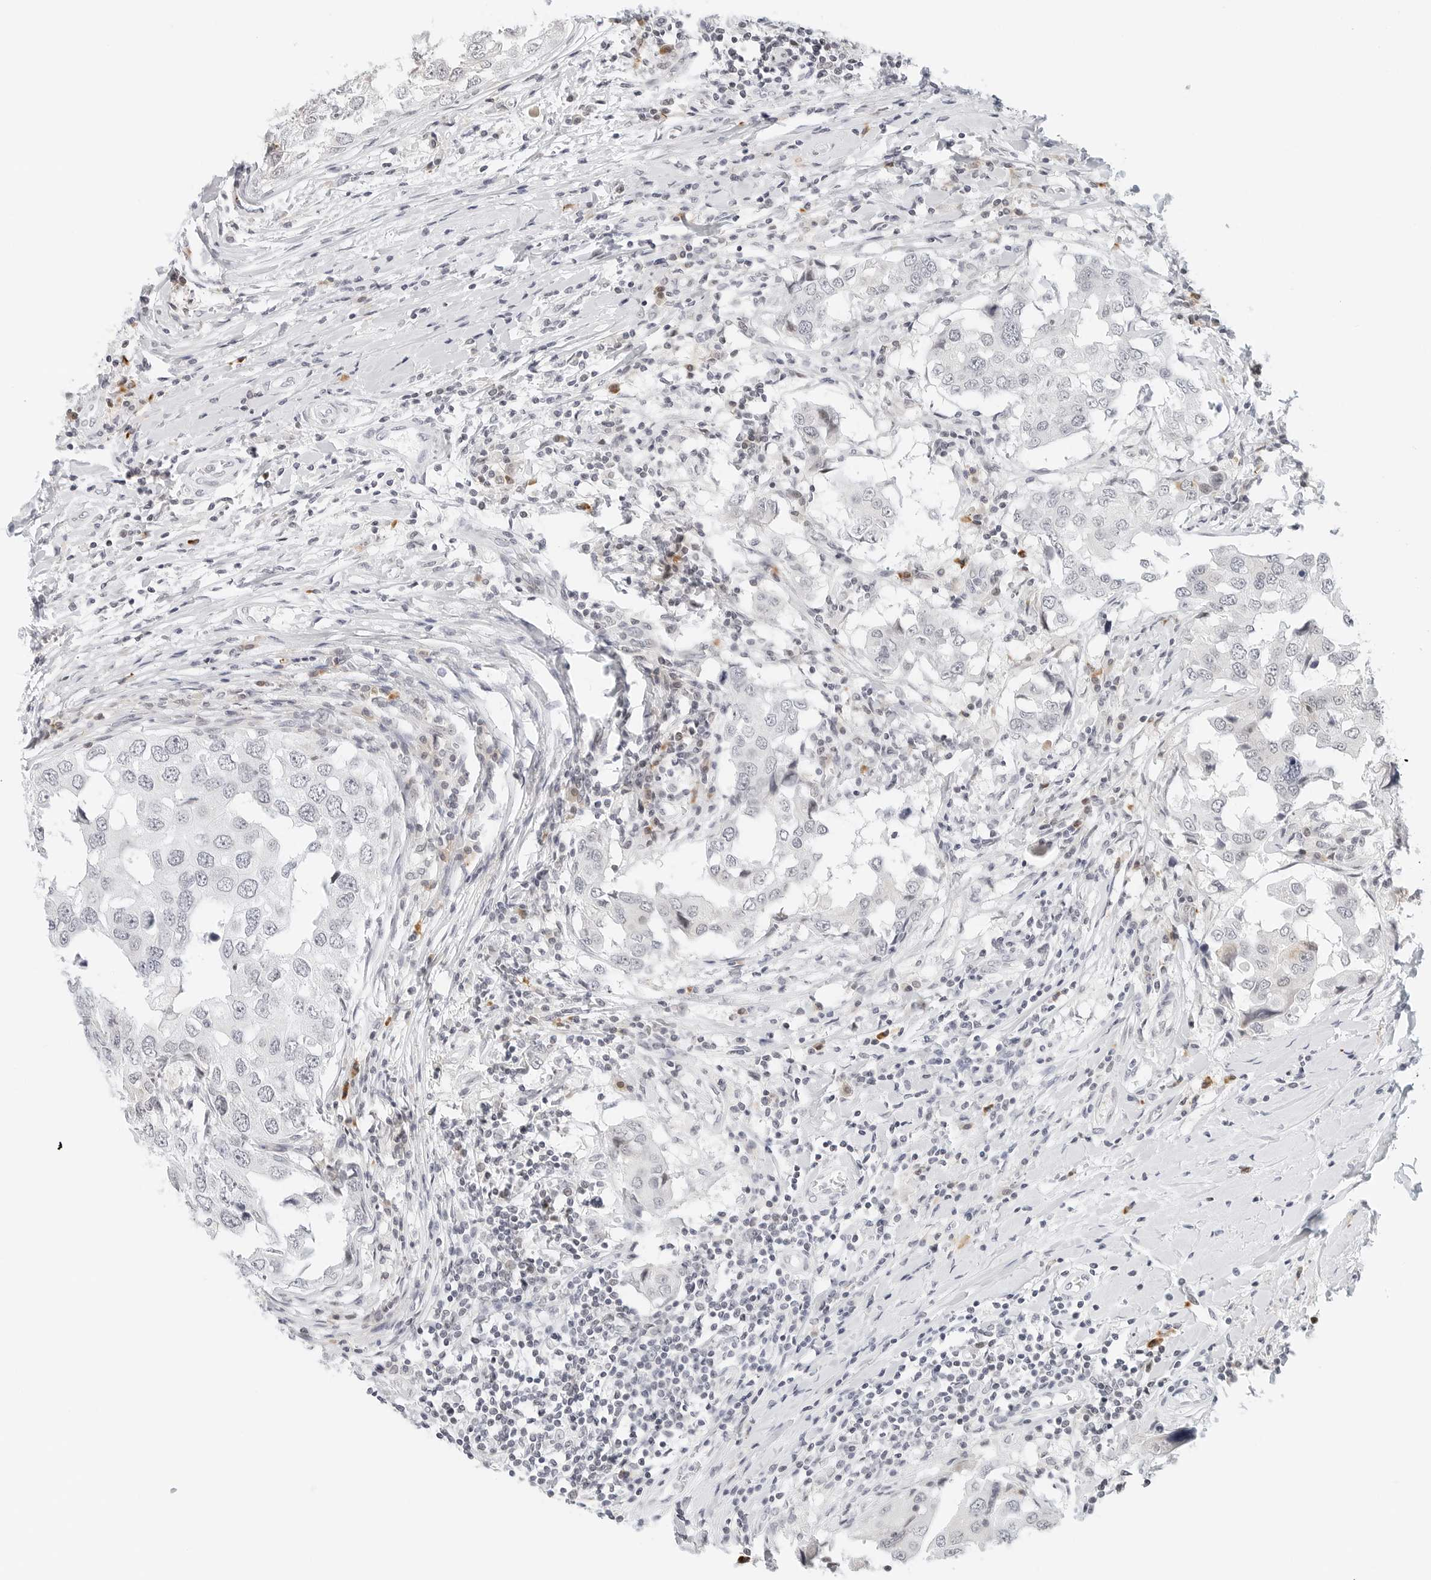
{"staining": {"intensity": "negative", "quantity": "none", "location": "none"}, "tissue": "breast cancer", "cell_type": "Tumor cells", "image_type": "cancer", "snomed": [{"axis": "morphology", "description": "Duct carcinoma"}, {"axis": "topography", "description": "Breast"}], "caption": "Tumor cells are negative for brown protein staining in breast invasive ductal carcinoma. (DAB IHC with hematoxylin counter stain).", "gene": "PARP10", "patient": {"sex": "female", "age": 27}}